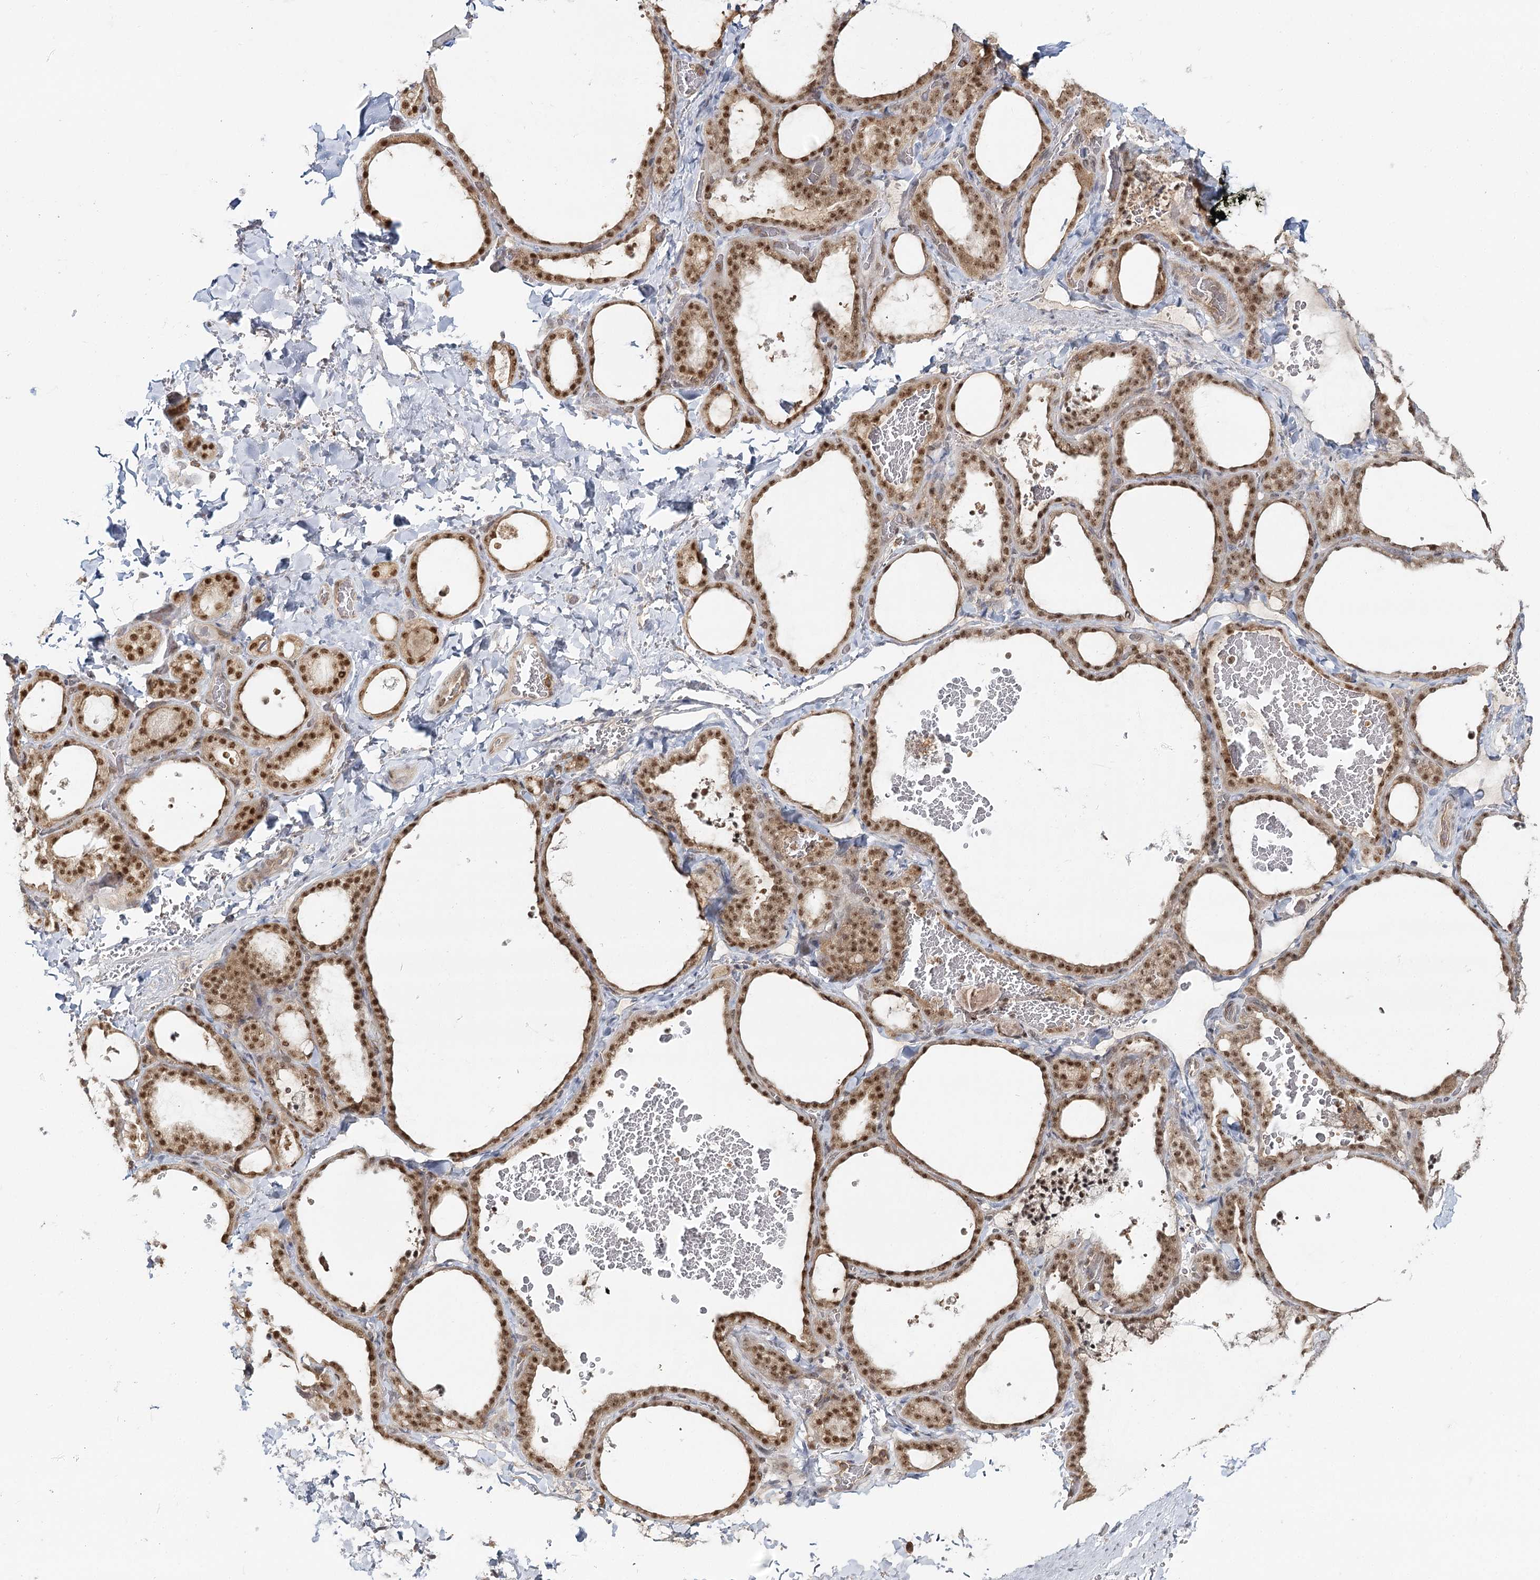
{"staining": {"intensity": "moderate", "quantity": ">75%", "location": "cytoplasmic/membranous,nuclear"}, "tissue": "thyroid gland", "cell_type": "Glandular cells", "image_type": "normal", "snomed": [{"axis": "morphology", "description": "Normal tissue, NOS"}, {"axis": "topography", "description": "Thyroid gland"}], "caption": "The photomicrograph shows staining of benign thyroid gland, revealing moderate cytoplasmic/membranous,nuclear protein expression (brown color) within glandular cells.", "gene": "FAM120B", "patient": {"sex": "female", "age": 22}}